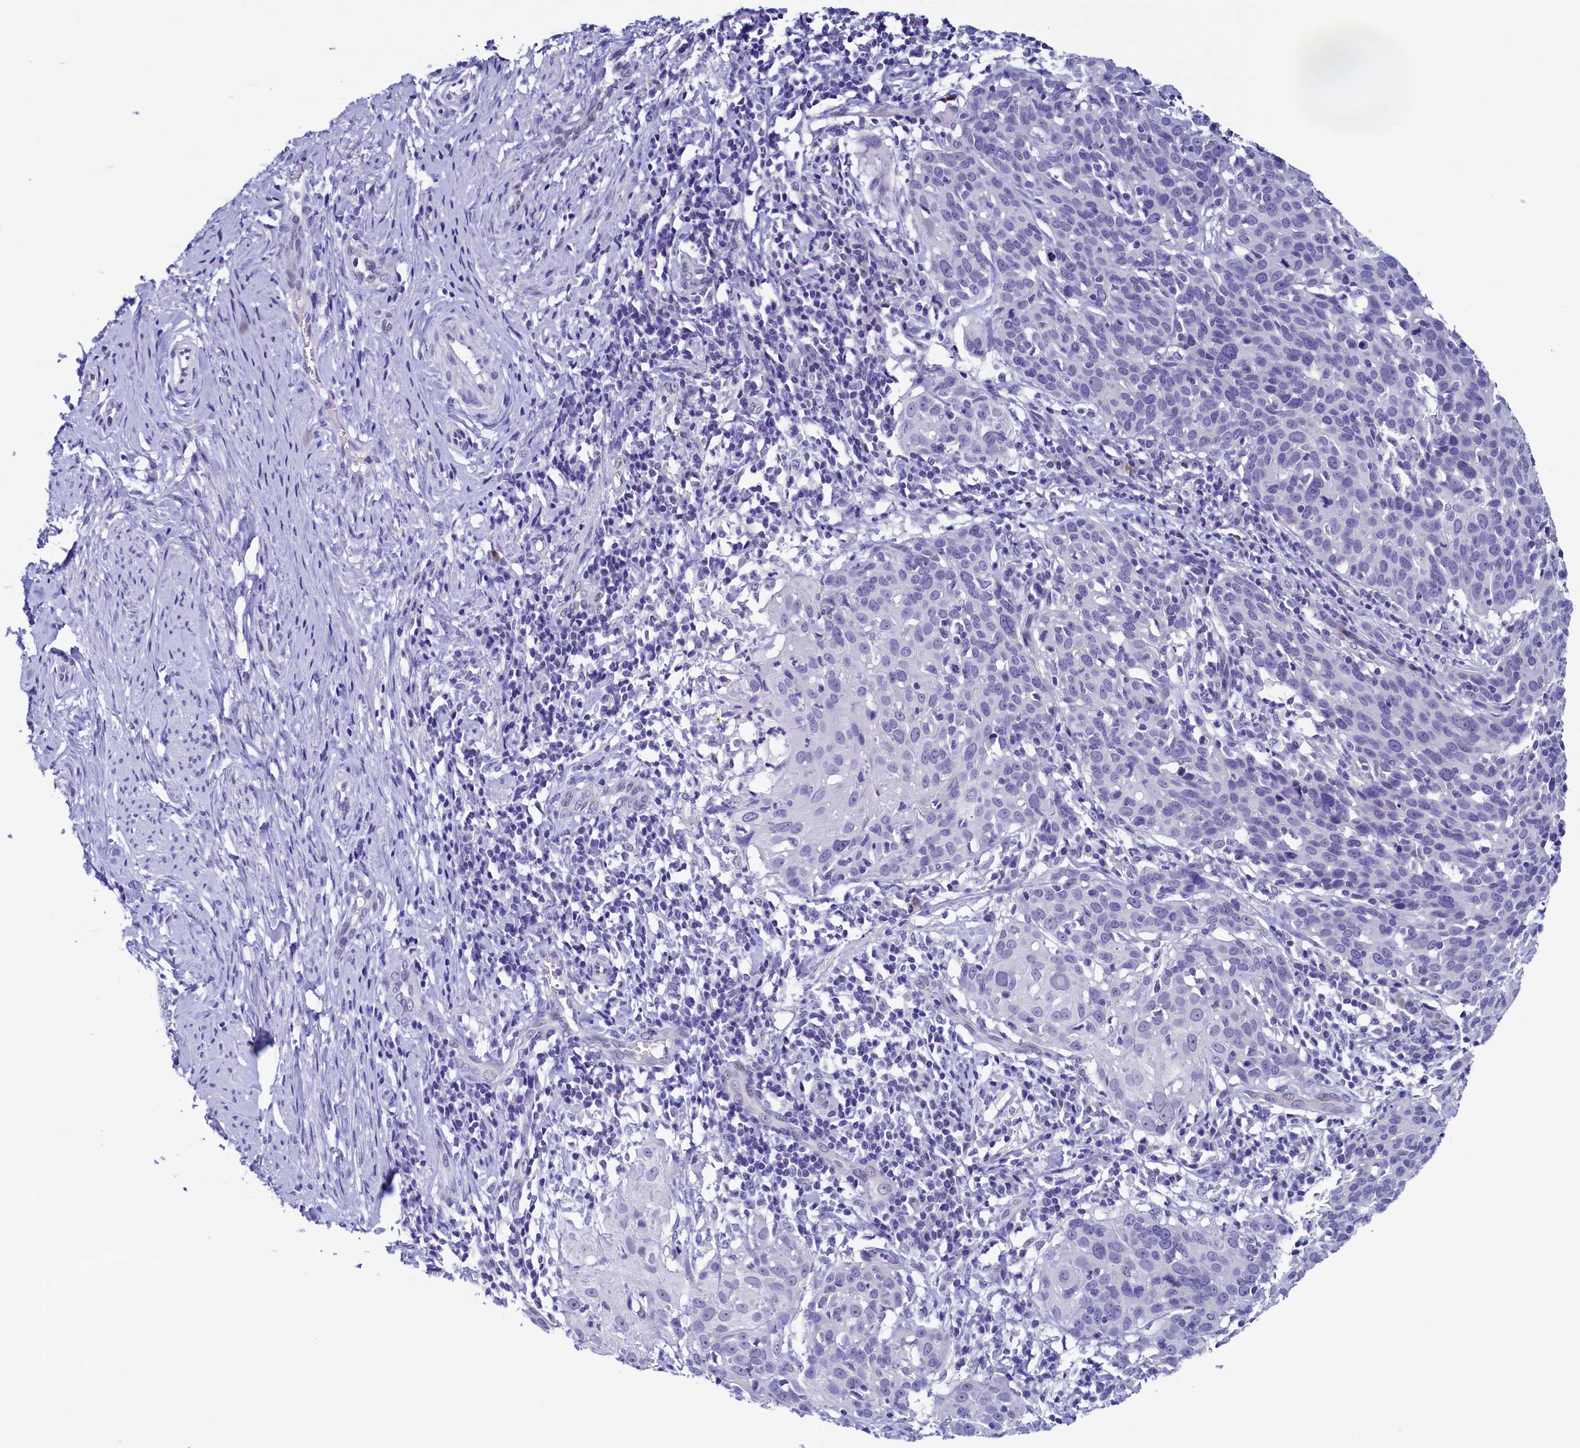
{"staining": {"intensity": "negative", "quantity": "none", "location": "none"}, "tissue": "cervical cancer", "cell_type": "Tumor cells", "image_type": "cancer", "snomed": [{"axis": "morphology", "description": "Squamous cell carcinoma, NOS"}, {"axis": "topography", "description": "Cervix"}], "caption": "The immunohistochemistry (IHC) image has no significant expression in tumor cells of cervical cancer tissue.", "gene": "FLYWCH2", "patient": {"sex": "female", "age": 50}}